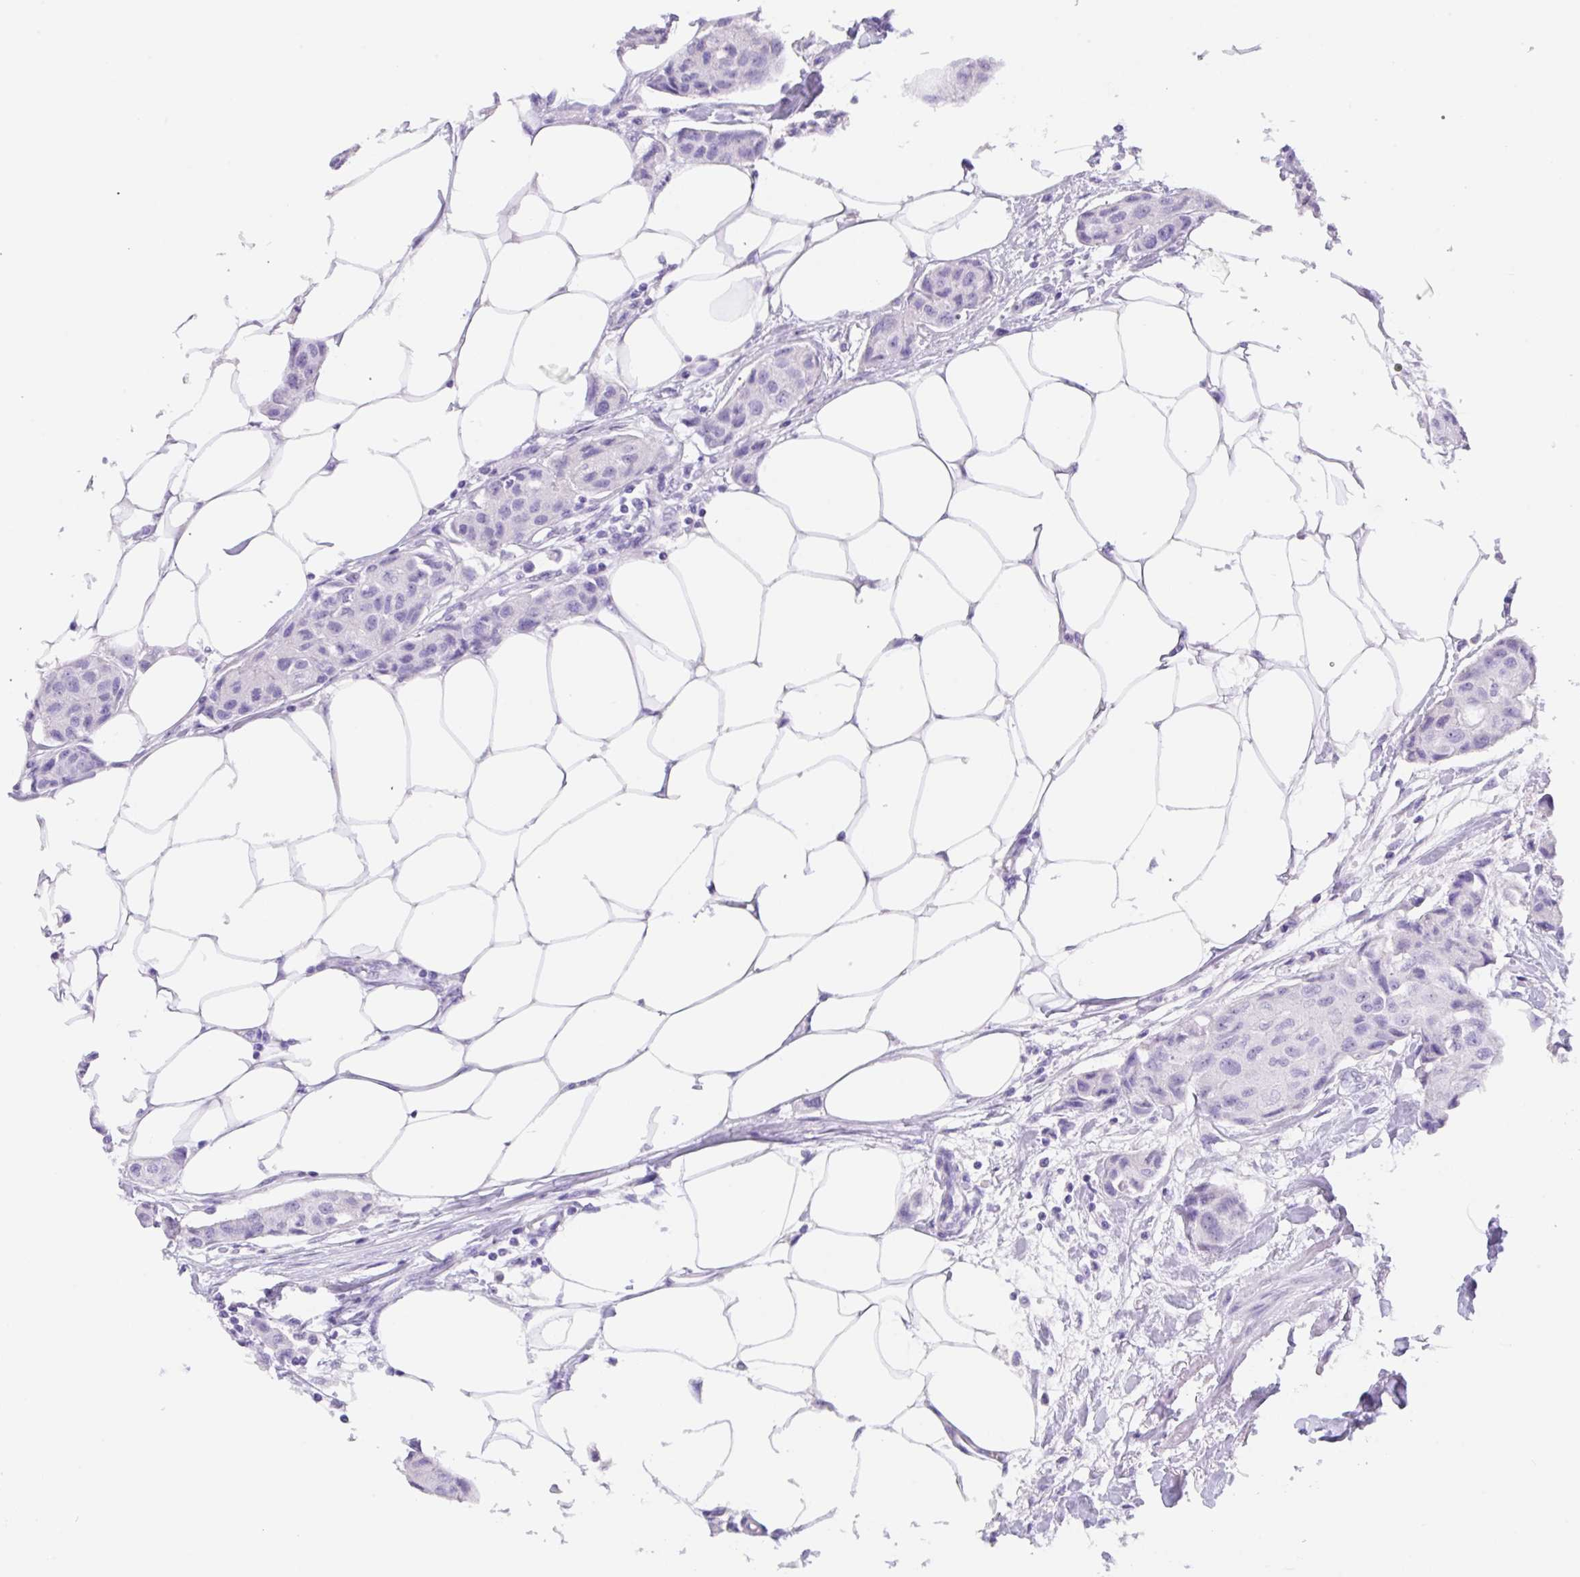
{"staining": {"intensity": "negative", "quantity": "none", "location": "none"}, "tissue": "breast cancer", "cell_type": "Tumor cells", "image_type": "cancer", "snomed": [{"axis": "morphology", "description": "Duct carcinoma"}, {"axis": "topography", "description": "Breast"}, {"axis": "topography", "description": "Lymph node"}], "caption": "DAB (3,3'-diaminobenzidine) immunohistochemical staining of human breast cancer (invasive ductal carcinoma) shows no significant staining in tumor cells. (DAB IHC, high magnification).", "gene": "KLK8", "patient": {"sex": "female", "age": 80}}